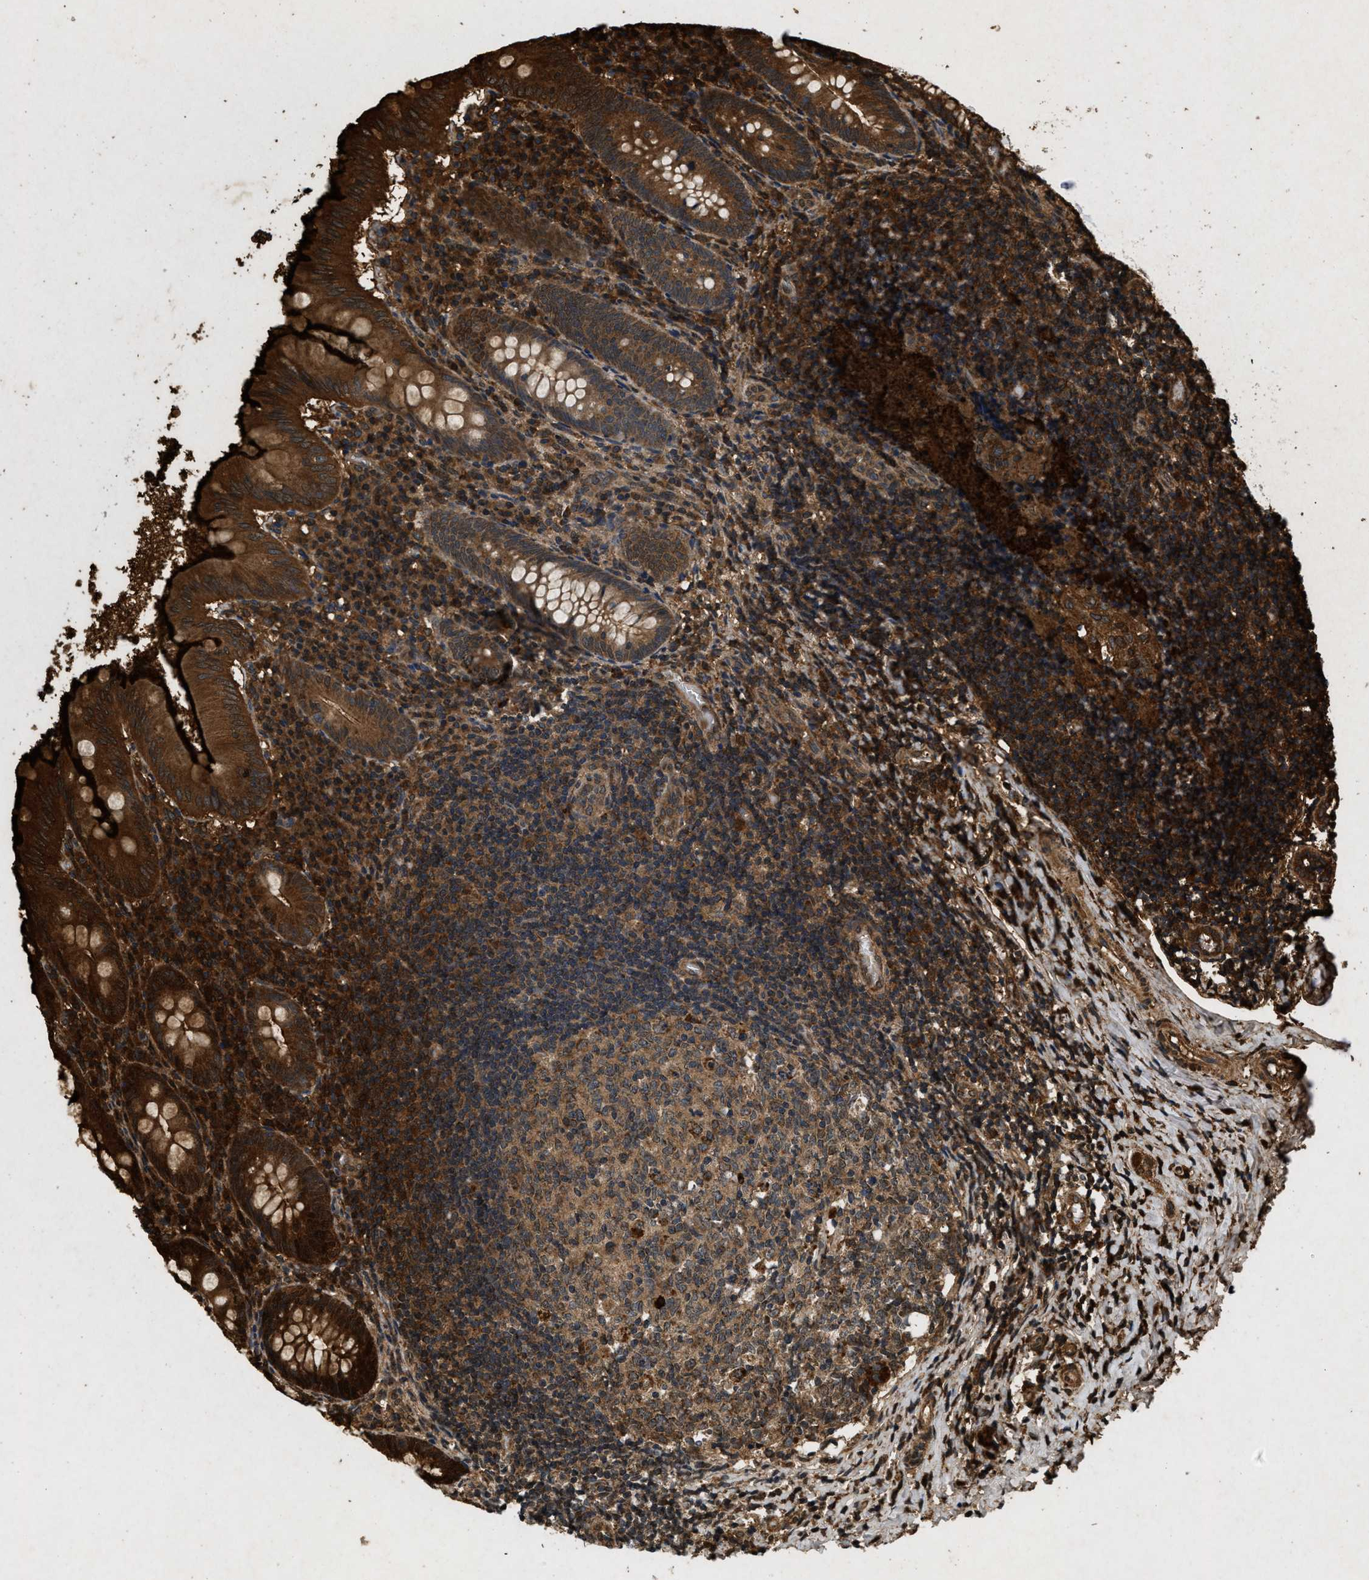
{"staining": {"intensity": "strong", "quantity": ">75%", "location": "cytoplasmic/membranous"}, "tissue": "appendix", "cell_type": "Glandular cells", "image_type": "normal", "snomed": [{"axis": "morphology", "description": "Normal tissue, NOS"}, {"axis": "topography", "description": "Appendix"}], "caption": "Protein expression analysis of unremarkable appendix shows strong cytoplasmic/membranous staining in about >75% of glandular cells.", "gene": "PRKG2", "patient": {"sex": "male", "age": 8}}